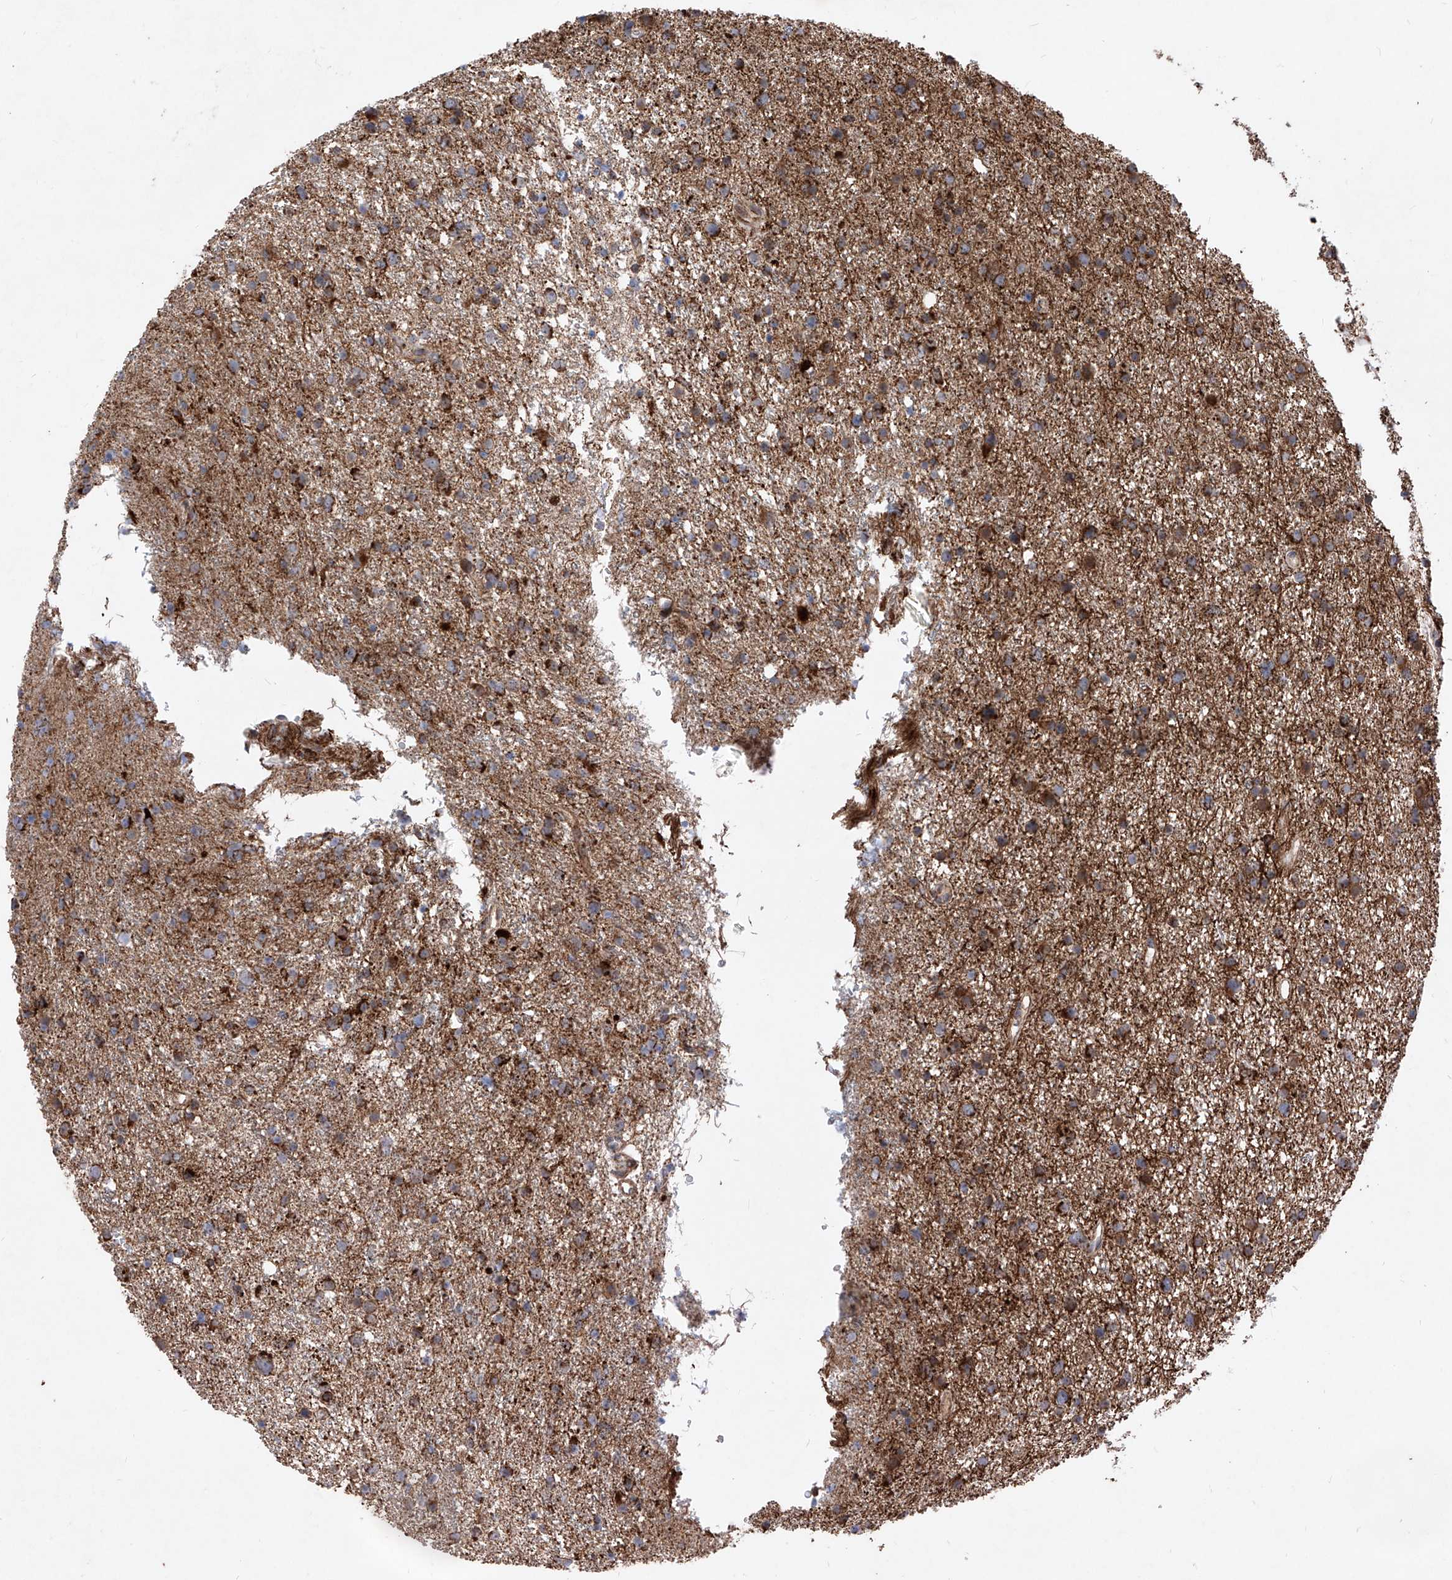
{"staining": {"intensity": "moderate", "quantity": ">75%", "location": "cytoplasmic/membranous"}, "tissue": "glioma", "cell_type": "Tumor cells", "image_type": "cancer", "snomed": [{"axis": "morphology", "description": "Glioma, malignant, Low grade"}, {"axis": "topography", "description": "Cerebral cortex"}], "caption": "Moderate cytoplasmic/membranous protein expression is seen in approximately >75% of tumor cells in glioma. (DAB IHC with brightfield microscopy, high magnification).", "gene": "SEMA6A", "patient": {"sex": "female", "age": 39}}